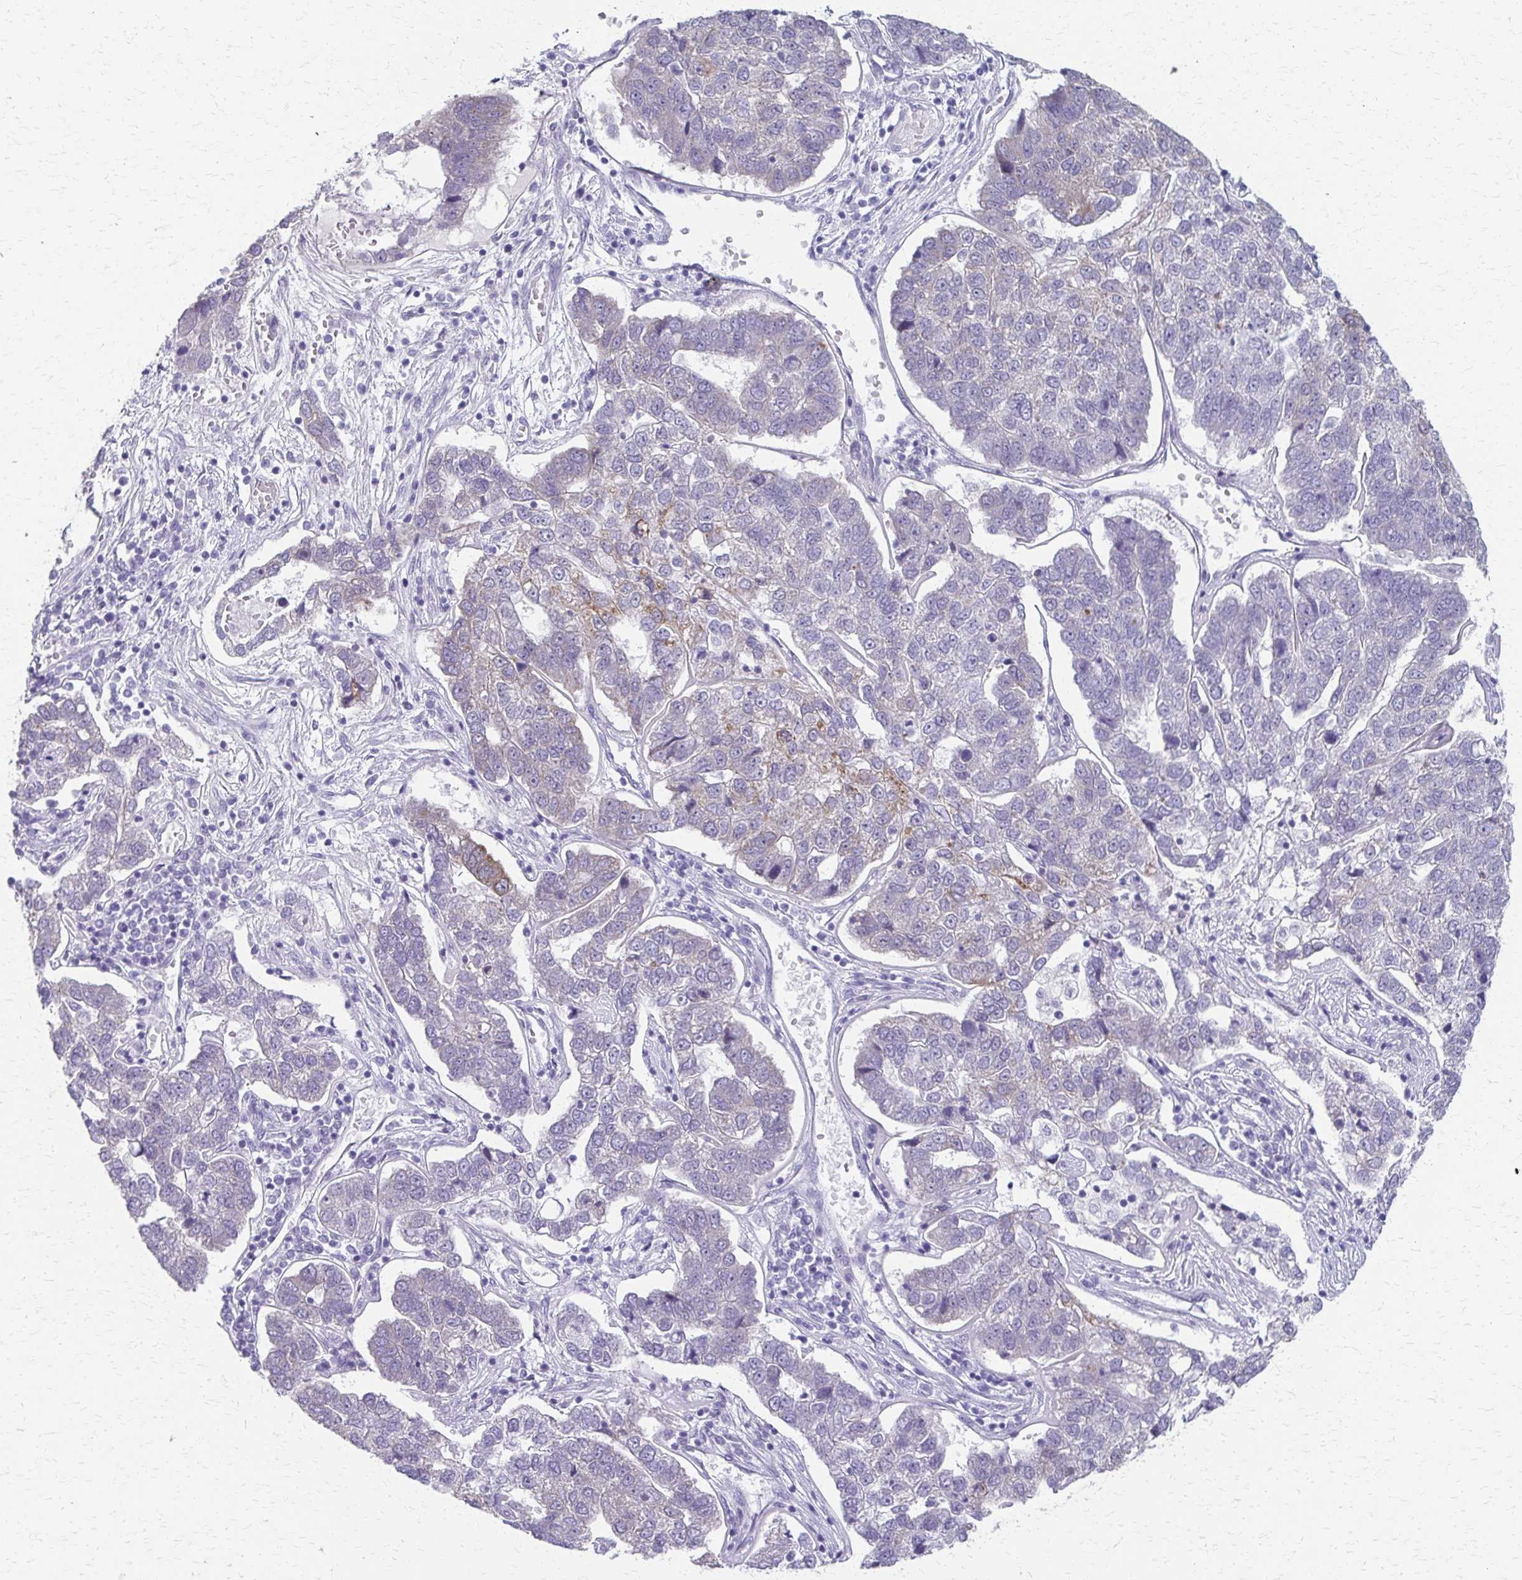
{"staining": {"intensity": "weak", "quantity": "<25%", "location": "cytoplasmic/membranous"}, "tissue": "pancreatic cancer", "cell_type": "Tumor cells", "image_type": "cancer", "snomed": [{"axis": "morphology", "description": "Adenocarcinoma, NOS"}, {"axis": "topography", "description": "Pancreas"}], "caption": "The histopathology image demonstrates no significant staining in tumor cells of adenocarcinoma (pancreatic).", "gene": "CYB5A", "patient": {"sex": "female", "age": 61}}